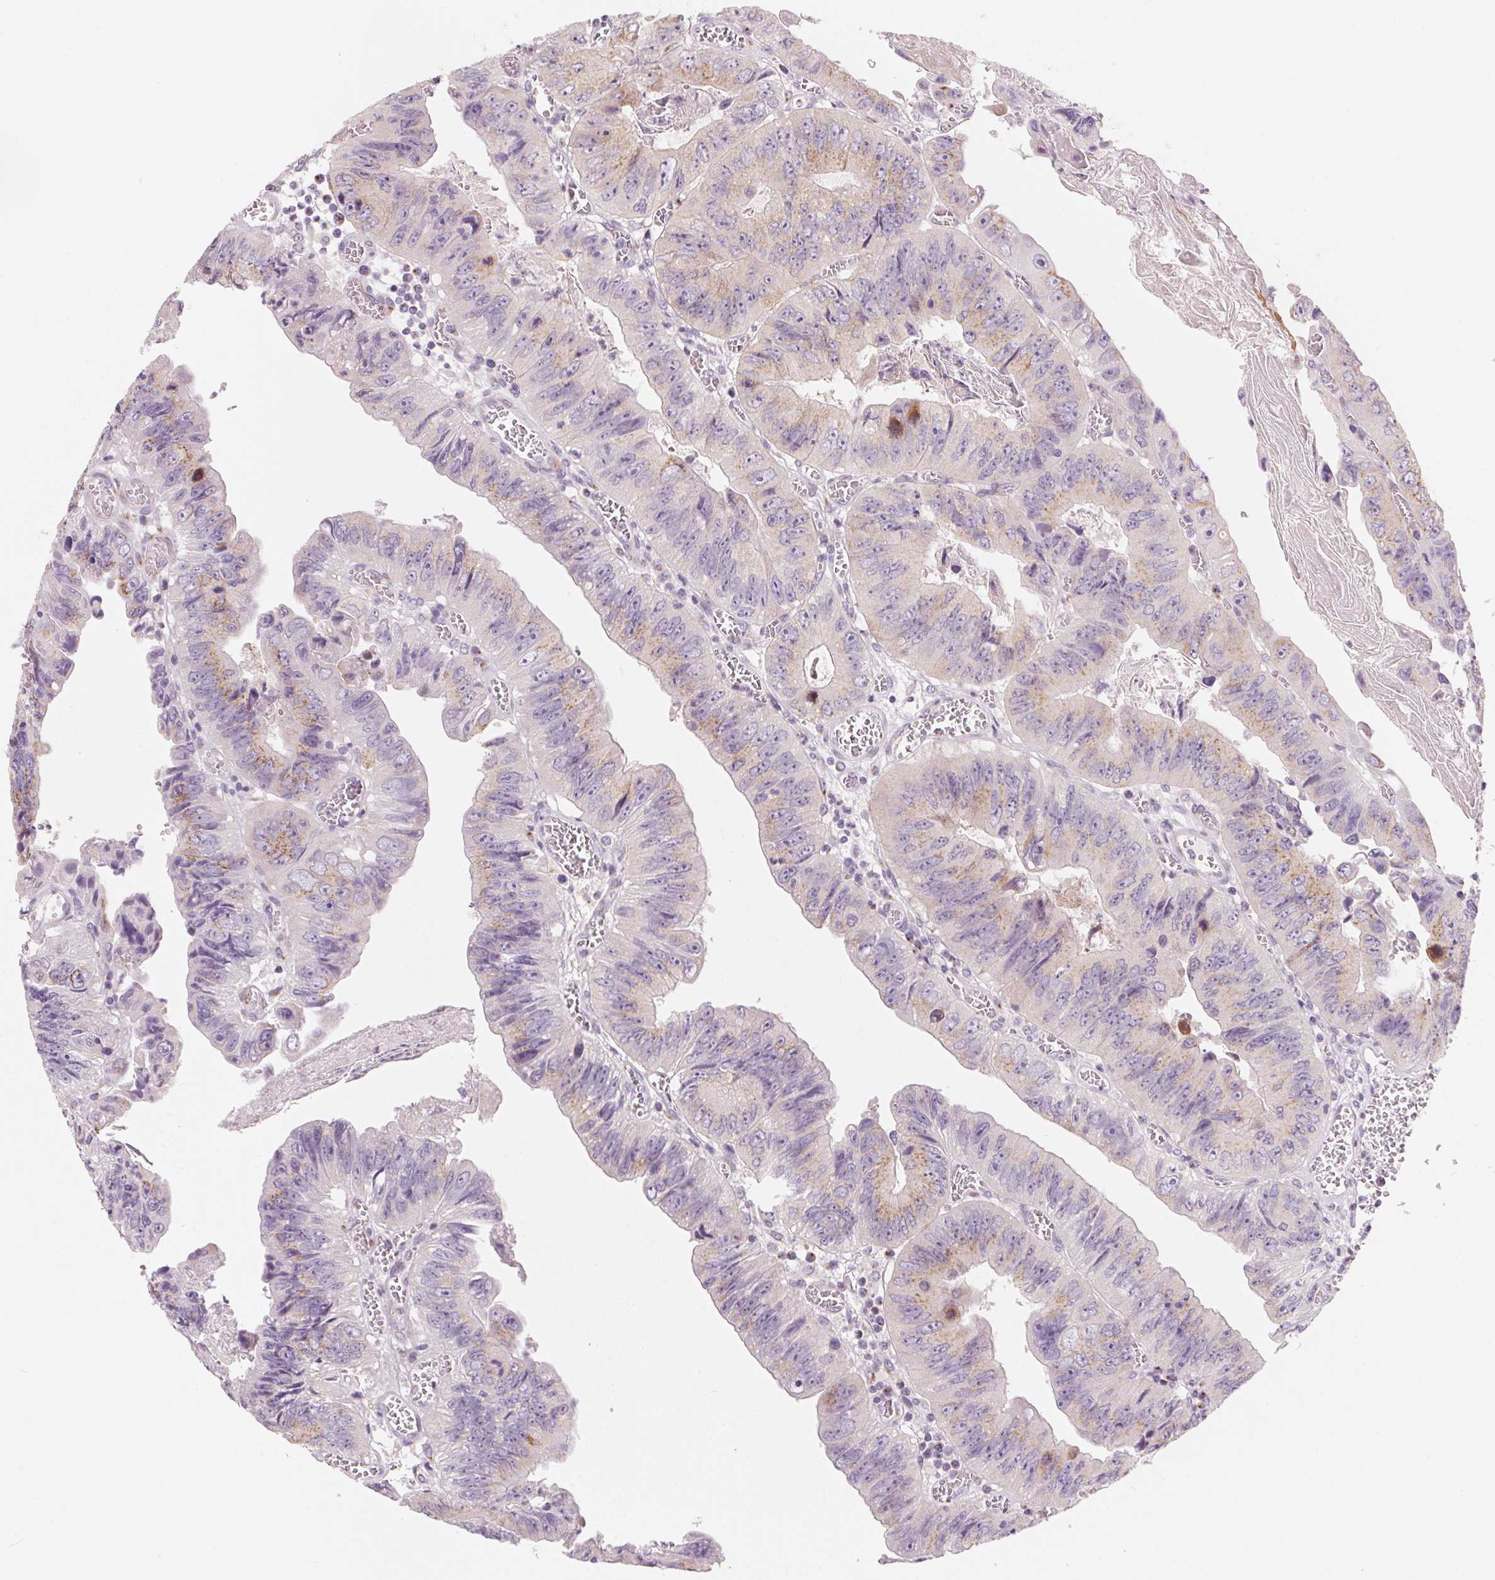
{"staining": {"intensity": "weak", "quantity": ">75%", "location": "cytoplasmic/membranous"}, "tissue": "colorectal cancer", "cell_type": "Tumor cells", "image_type": "cancer", "snomed": [{"axis": "morphology", "description": "Adenocarcinoma, NOS"}, {"axis": "topography", "description": "Colon"}], "caption": "Immunohistochemical staining of colorectal cancer reveals weak cytoplasmic/membranous protein staining in about >75% of tumor cells.", "gene": "DRAM2", "patient": {"sex": "female", "age": 84}}